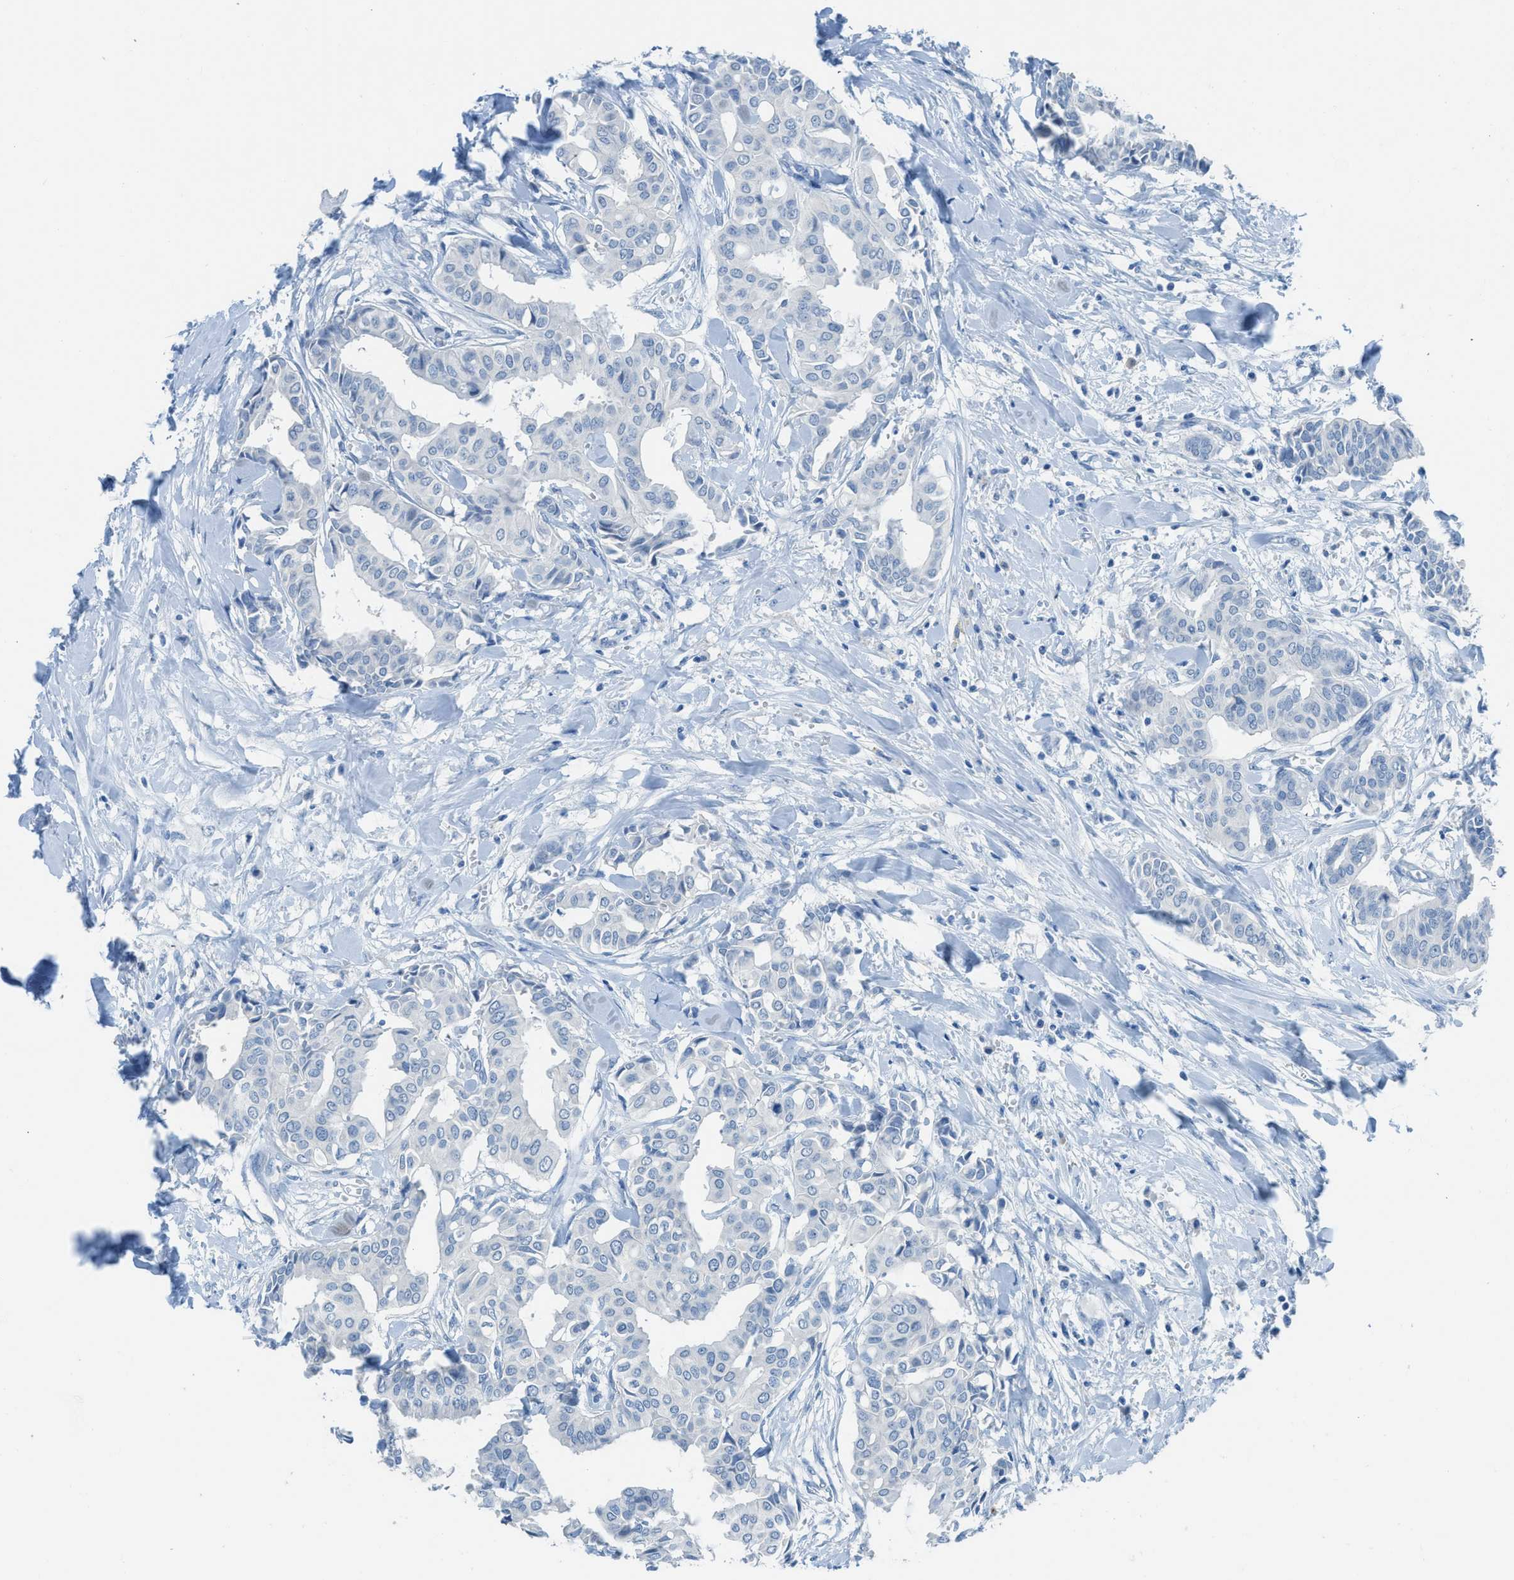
{"staining": {"intensity": "negative", "quantity": "none", "location": "none"}, "tissue": "head and neck cancer", "cell_type": "Tumor cells", "image_type": "cancer", "snomed": [{"axis": "morphology", "description": "Adenocarcinoma, NOS"}, {"axis": "topography", "description": "Salivary gland"}, {"axis": "topography", "description": "Head-Neck"}], "caption": "A high-resolution image shows immunohistochemistry staining of head and neck adenocarcinoma, which shows no significant staining in tumor cells.", "gene": "ACAN", "patient": {"sex": "female", "age": 59}}